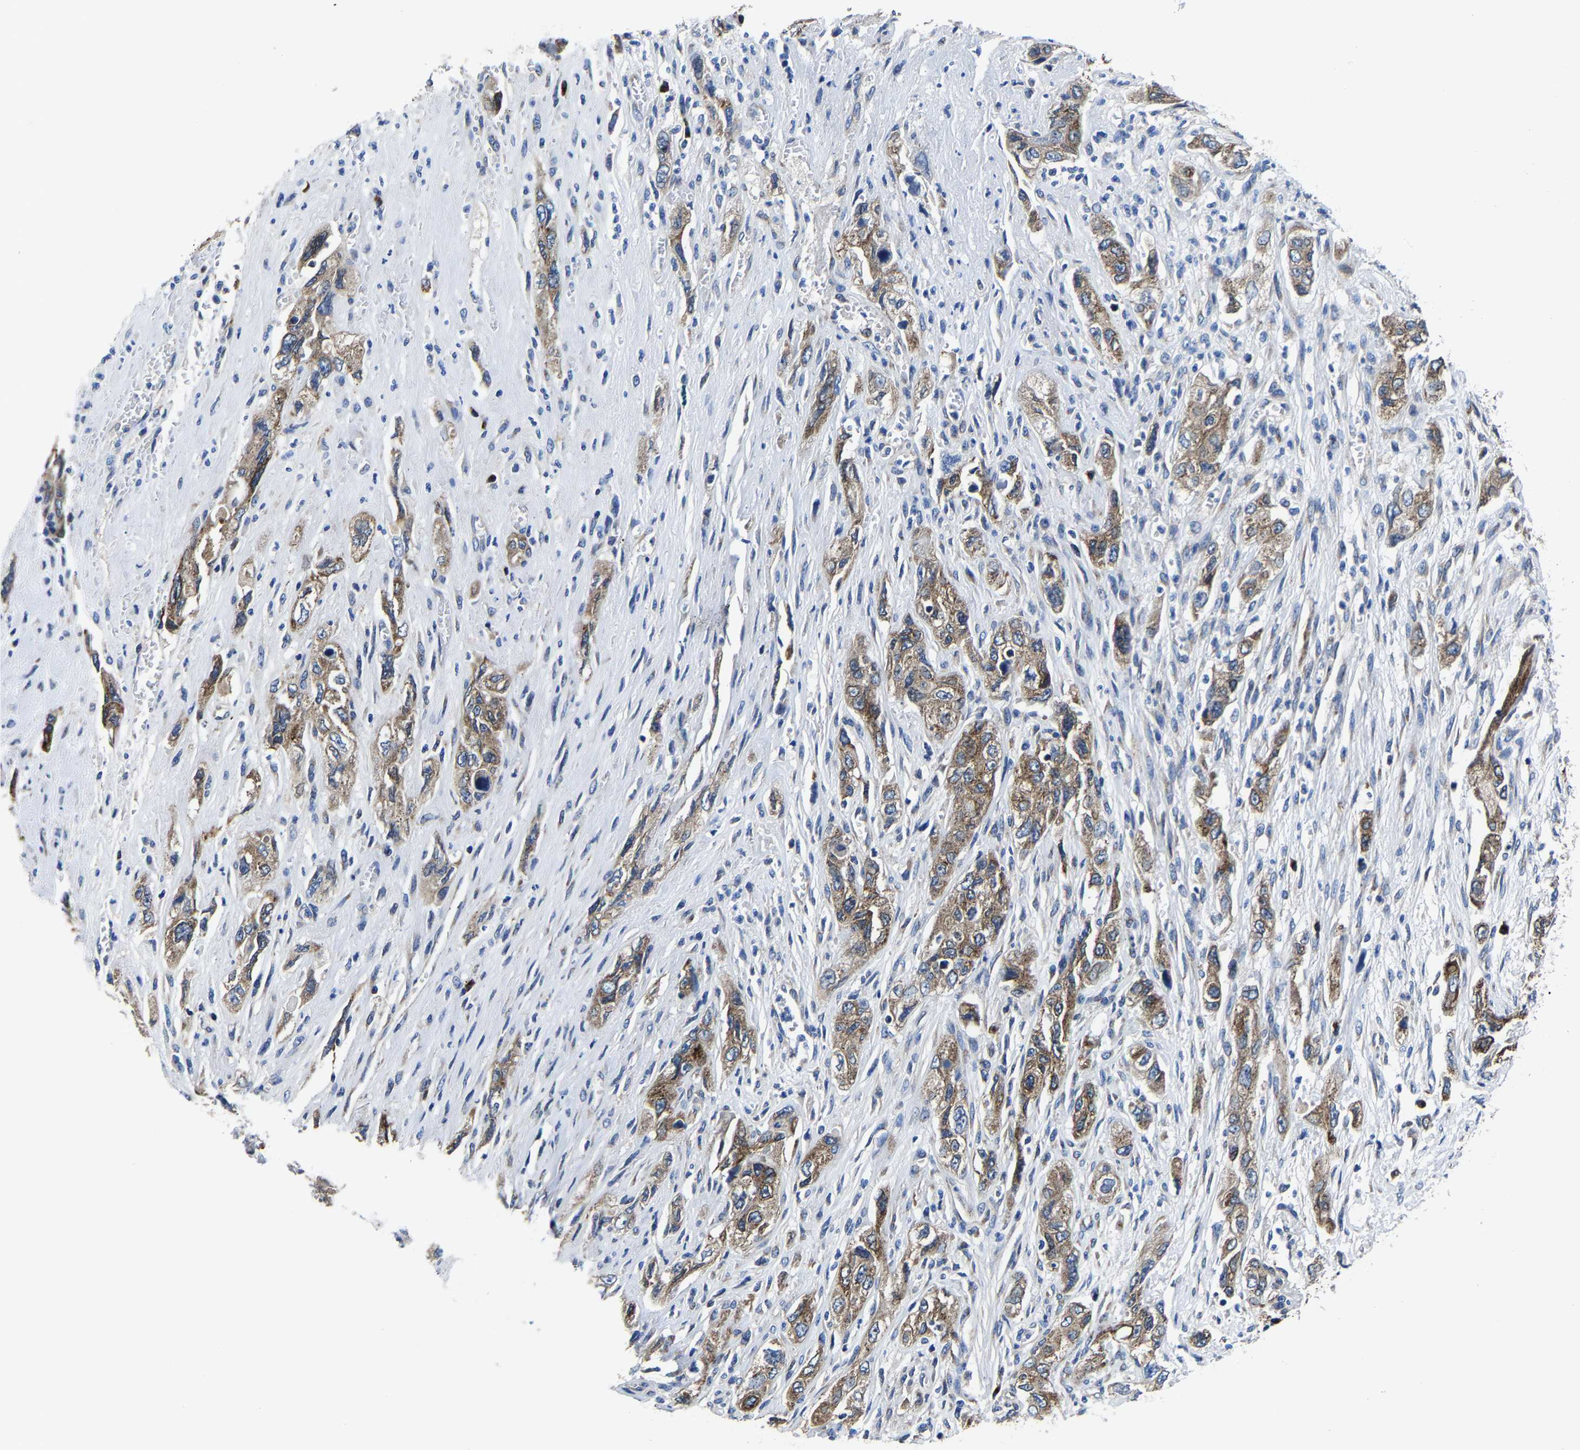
{"staining": {"intensity": "moderate", "quantity": ">75%", "location": "cytoplasmic/membranous"}, "tissue": "pancreatic cancer", "cell_type": "Tumor cells", "image_type": "cancer", "snomed": [{"axis": "morphology", "description": "Adenocarcinoma, NOS"}, {"axis": "topography", "description": "Pancreas"}], "caption": "This histopathology image reveals IHC staining of pancreatic adenocarcinoma, with medium moderate cytoplasmic/membranous expression in approximately >75% of tumor cells.", "gene": "EBAG9", "patient": {"sex": "female", "age": 73}}